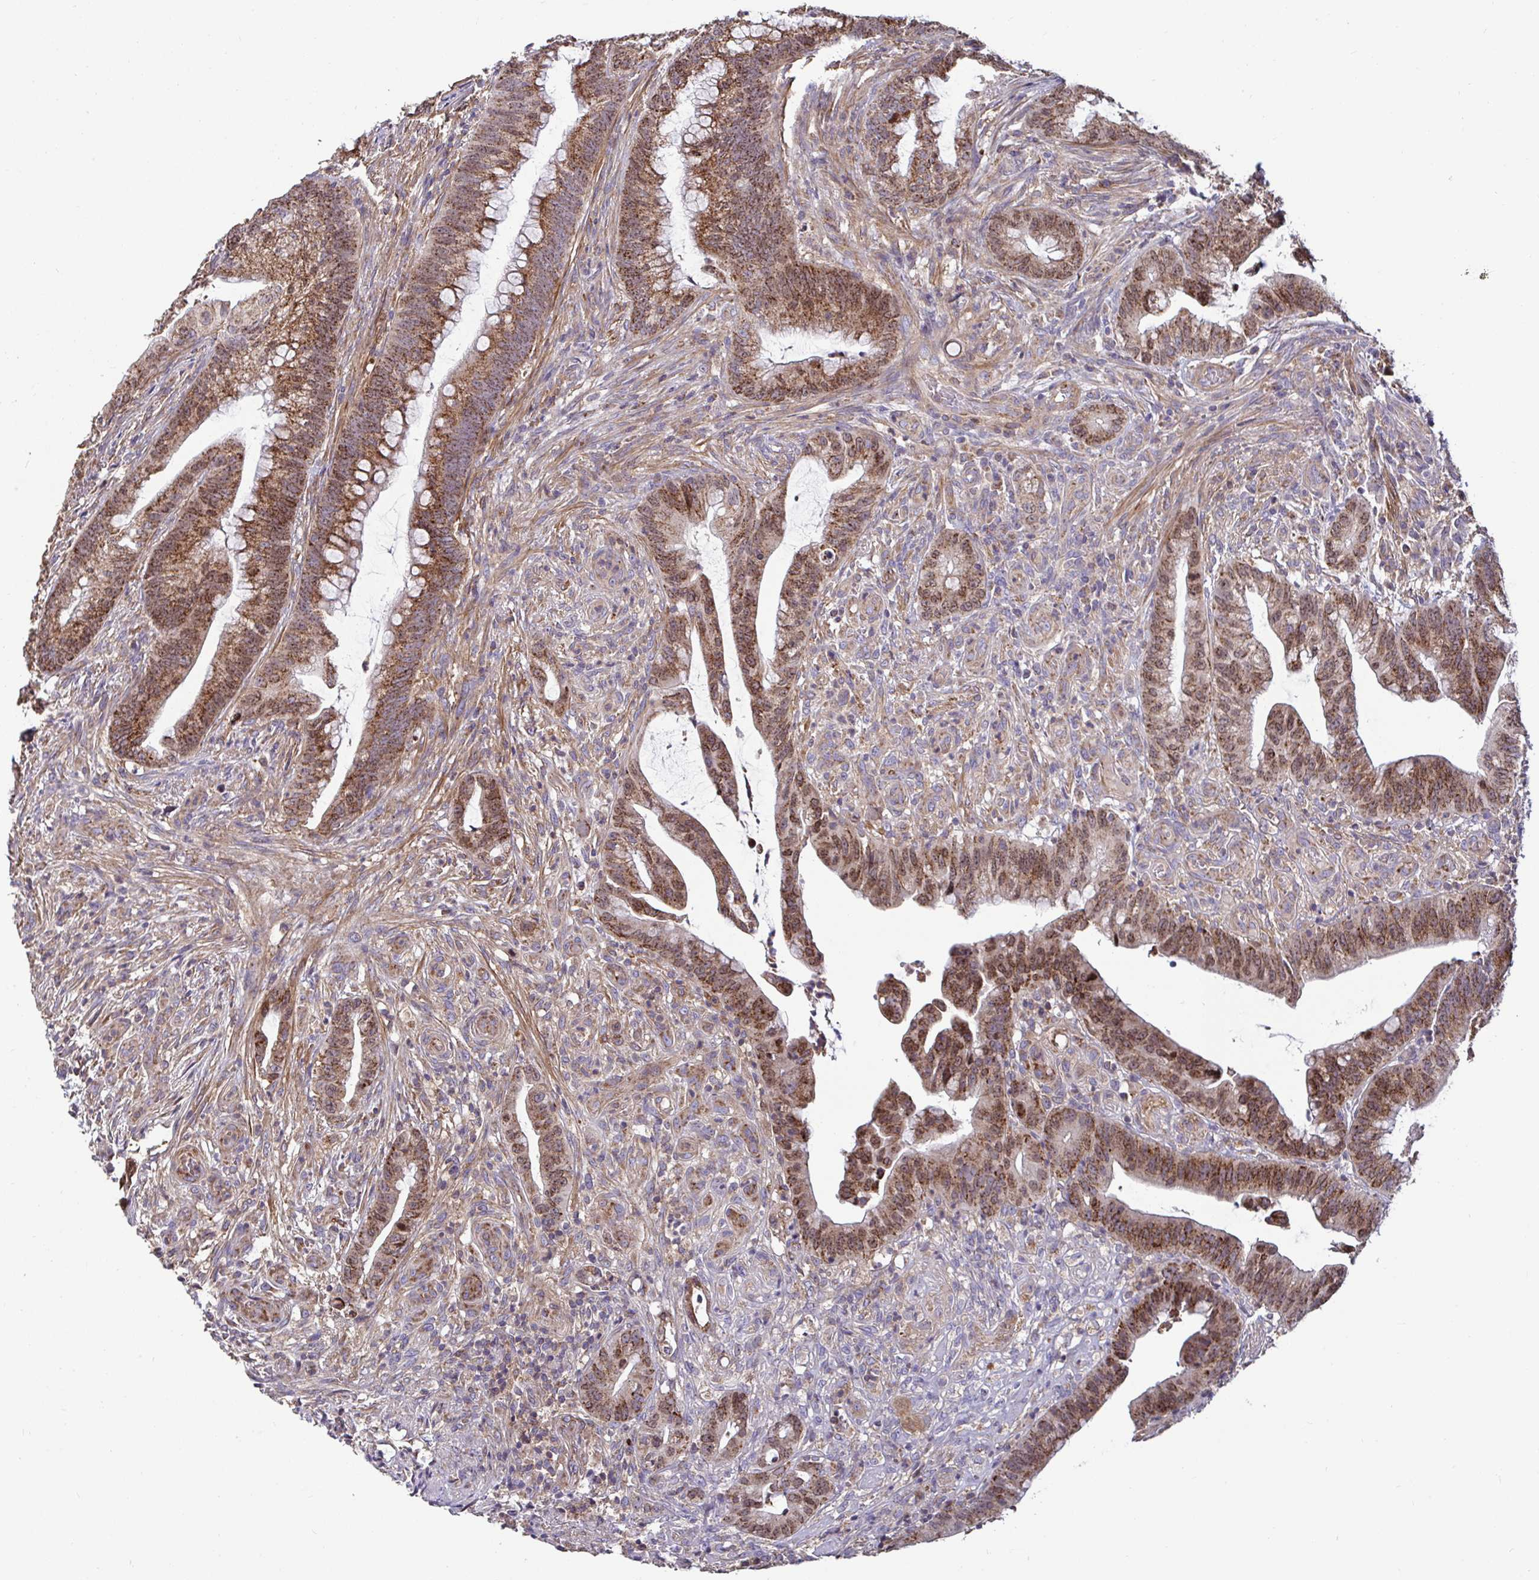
{"staining": {"intensity": "strong", "quantity": ">75%", "location": "cytoplasmic/membranous,nuclear"}, "tissue": "colorectal cancer", "cell_type": "Tumor cells", "image_type": "cancer", "snomed": [{"axis": "morphology", "description": "Adenocarcinoma, NOS"}, {"axis": "topography", "description": "Colon"}], "caption": "Strong cytoplasmic/membranous and nuclear protein positivity is identified in about >75% of tumor cells in colorectal cancer (adenocarcinoma). (brown staining indicates protein expression, while blue staining denotes nuclei).", "gene": "SPRY1", "patient": {"sex": "male", "age": 62}}